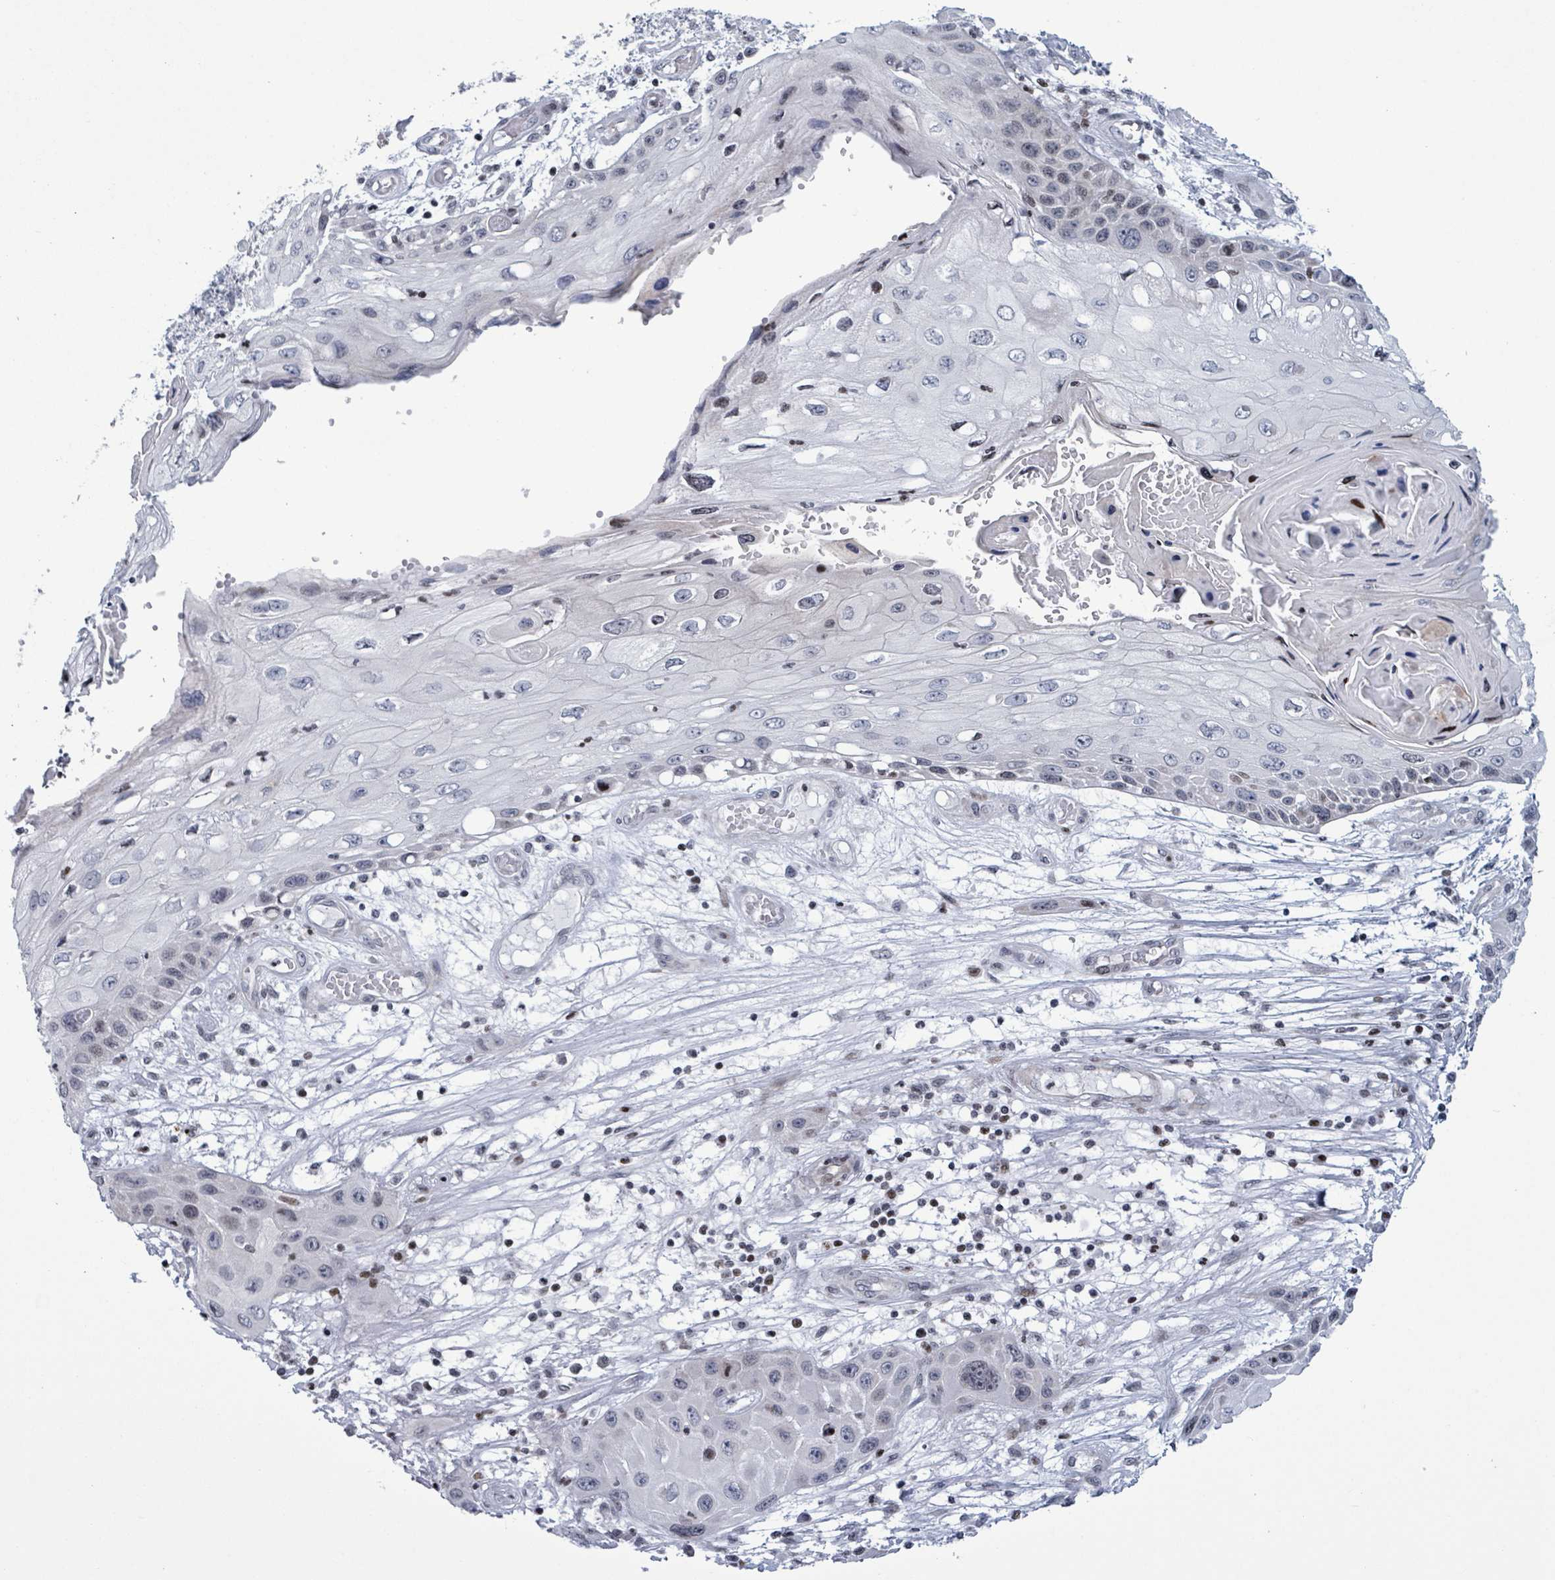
{"staining": {"intensity": "negative", "quantity": "none", "location": "none"}, "tissue": "skin cancer", "cell_type": "Tumor cells", "image_type": "cancer", "snomed": [{"axis": "morphology", "description": "Squamous cell carcinoma, NOS"}, {"axis": "topography", "description": "Skin"}, {"axis": "topography", "description": "Vulva"}], "caption": "The micrograph demonstrates no significant positivity in tumor cells of squamous cell carcinoma (skin).", "gene": "FNDC4", "patient": {"sex": "female", "age": 44}}